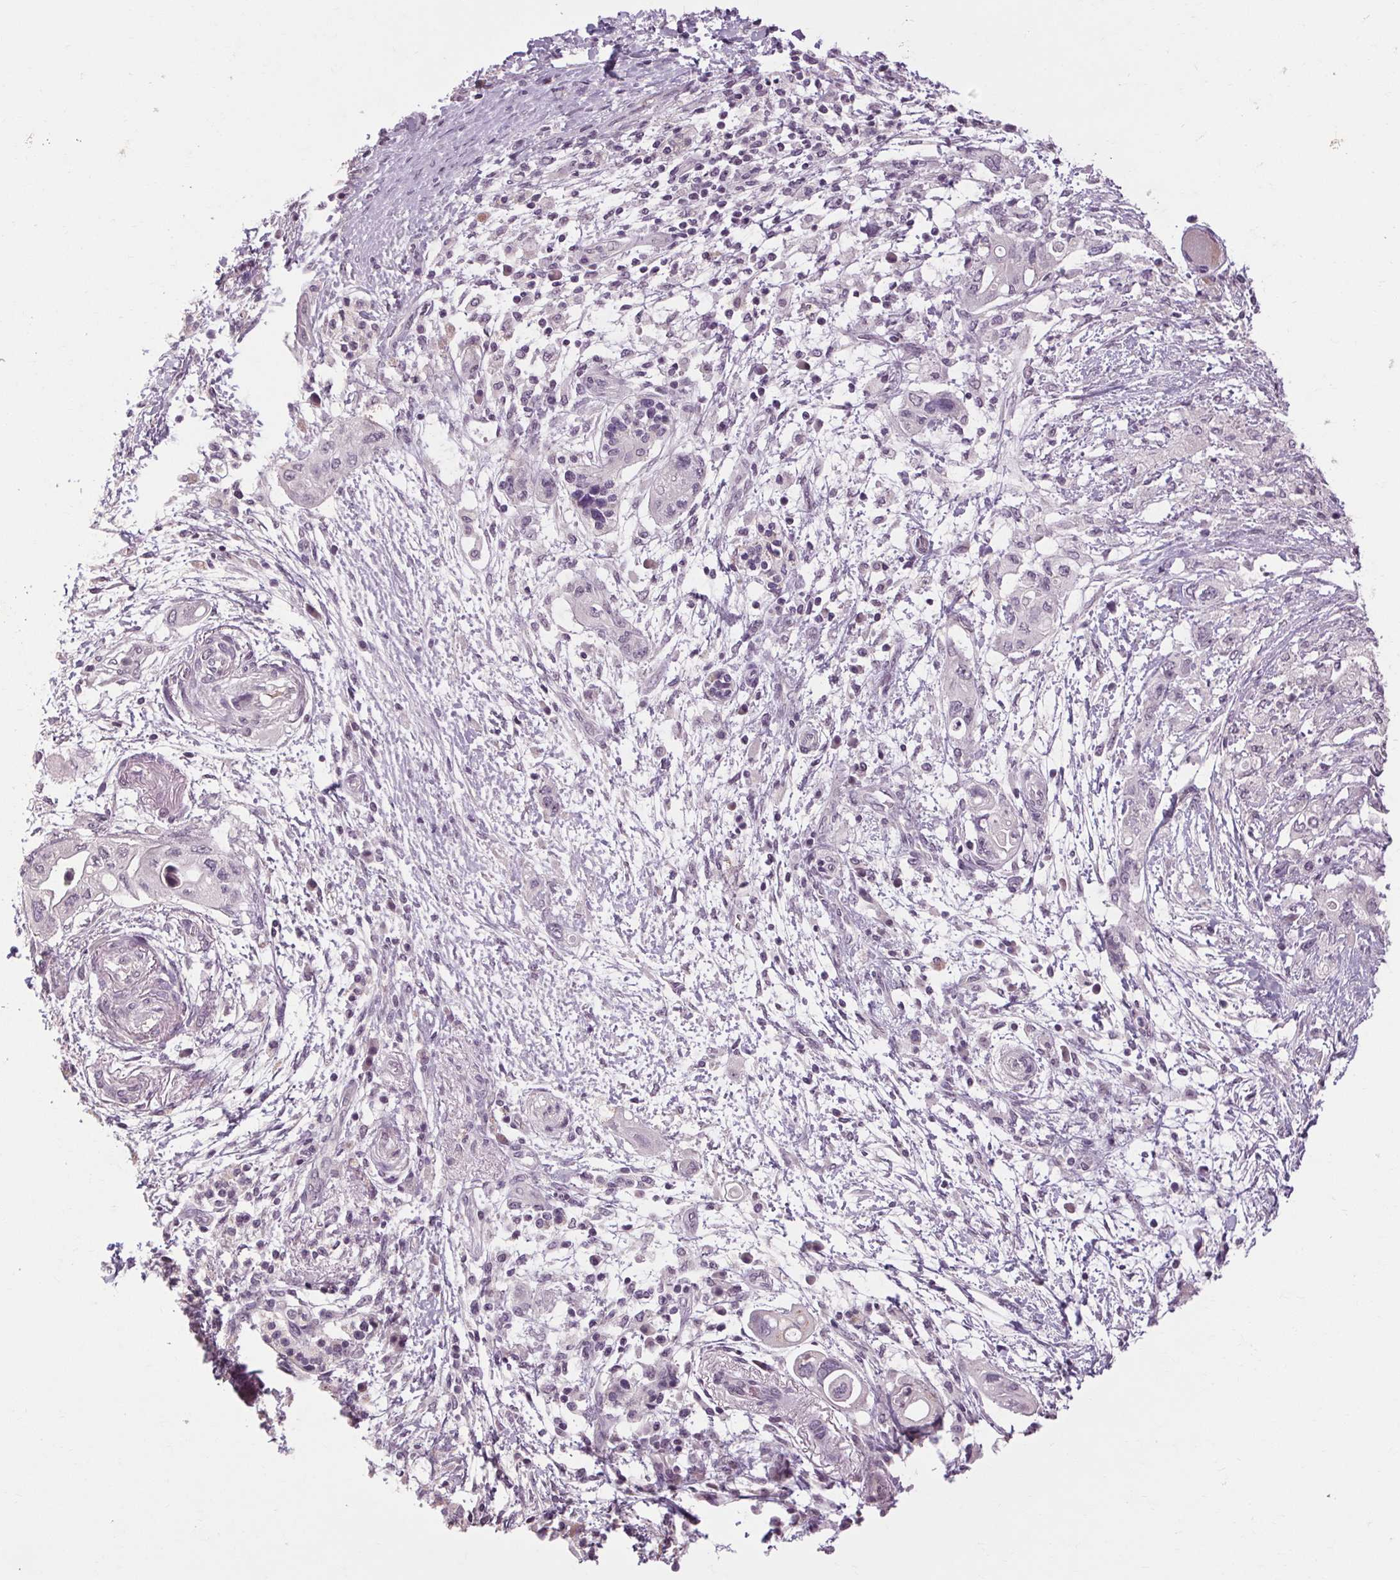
{"staining": {"intensity": "negative", "quantity": "none", "location": "none"}, "tissue": "pancreatic cancer", "cell_type": "Tumor cells", "image_type": "cancer", "snomed": [{"axis": "morphology", "description": "Adenocarcinoma, NOS"}, {"axis": "topography", "description": "Pancreas"}], "caption": "Immunohistochemical staining of human pancreatic adenocarcinoma shows no significant expression in tumor cells. (Immunohistochemistry (ihc), brightfield microscopy, high magnification).", "gene": "POMC", "patient": {"sex": "female", "age": 72}}